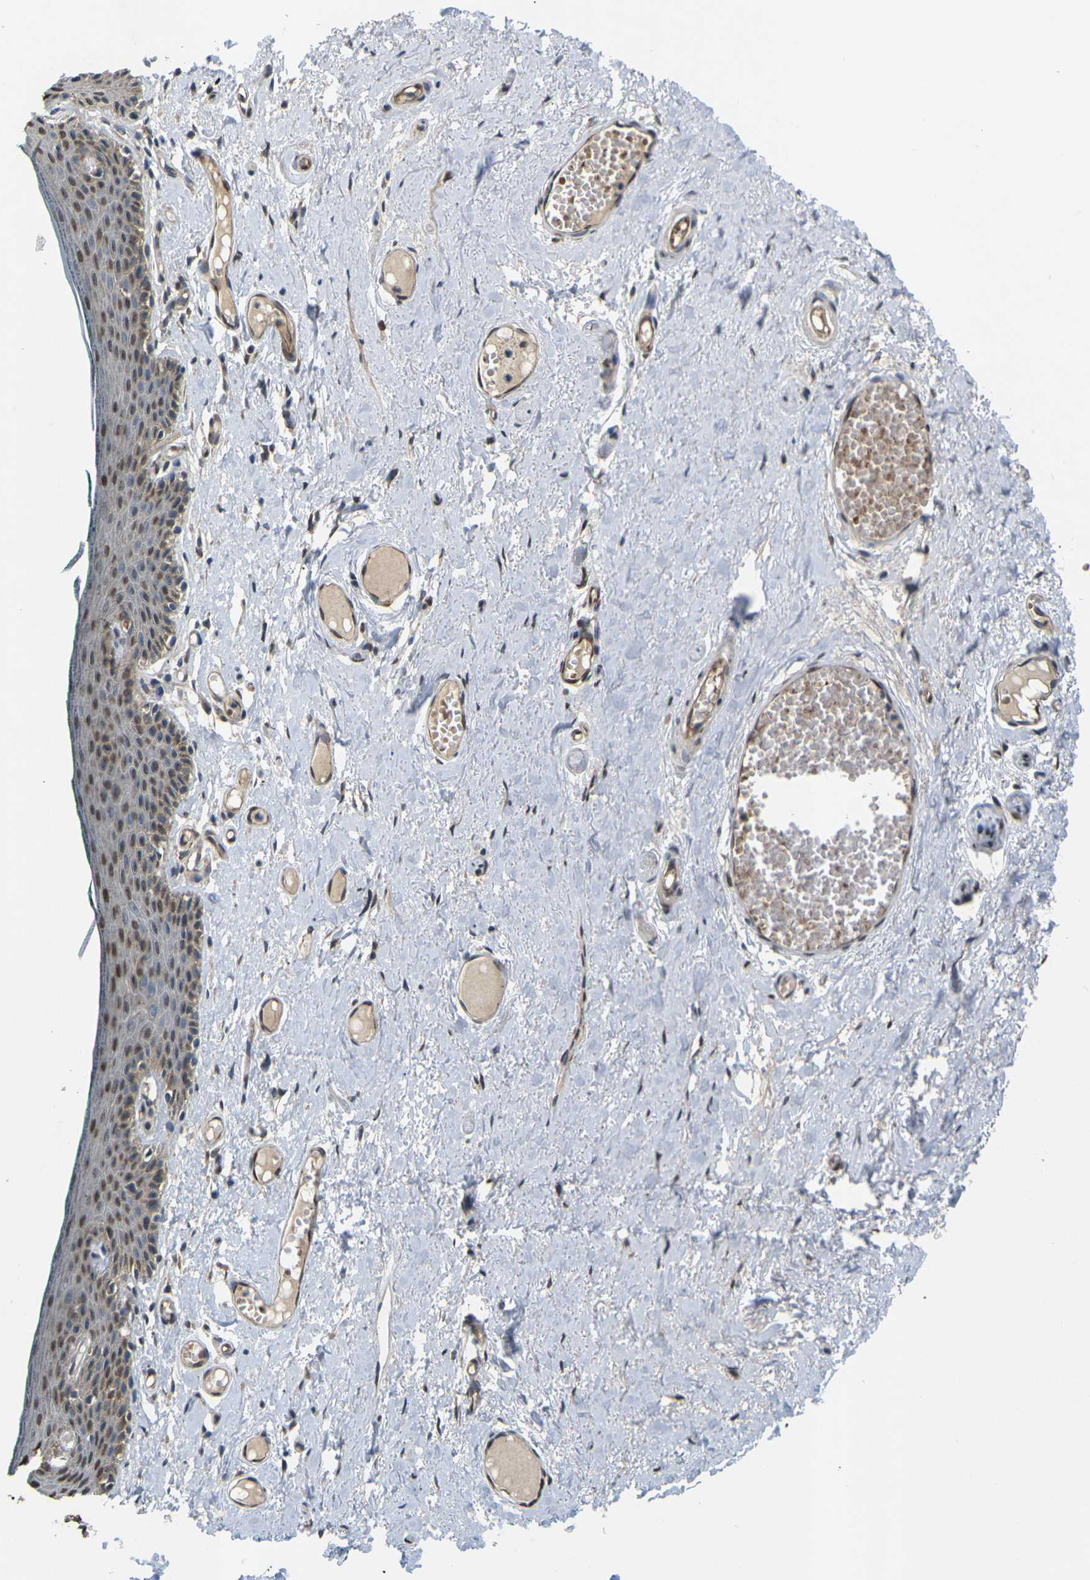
{"staining": {"intensity": "moderate", "quantity": "25%-75%", "location": "nuclear"}, "tissue": "skin", "cell_type": "Epidermal cells", "image_type": "normal", "snomed": [{"axis": "morphology", "description": "Normal tissue, NOS"}, {"axis": "topography", "description": "Adipose tissue"}, {"axis": "topography", "description": "Vascular tissue"}, {"axis": "topography", "description": "Anal"}, {"axis": "topography", "description": "Peripheral nerve tissue"}], "caption": "Unremarkable skin shows moderate nuclear staining in approximately 25%-75% of epidermal cells, visualized by immunohistochemistry.", "gene": "ERBB4", "patient": {"sex": "female", "age": 54}}